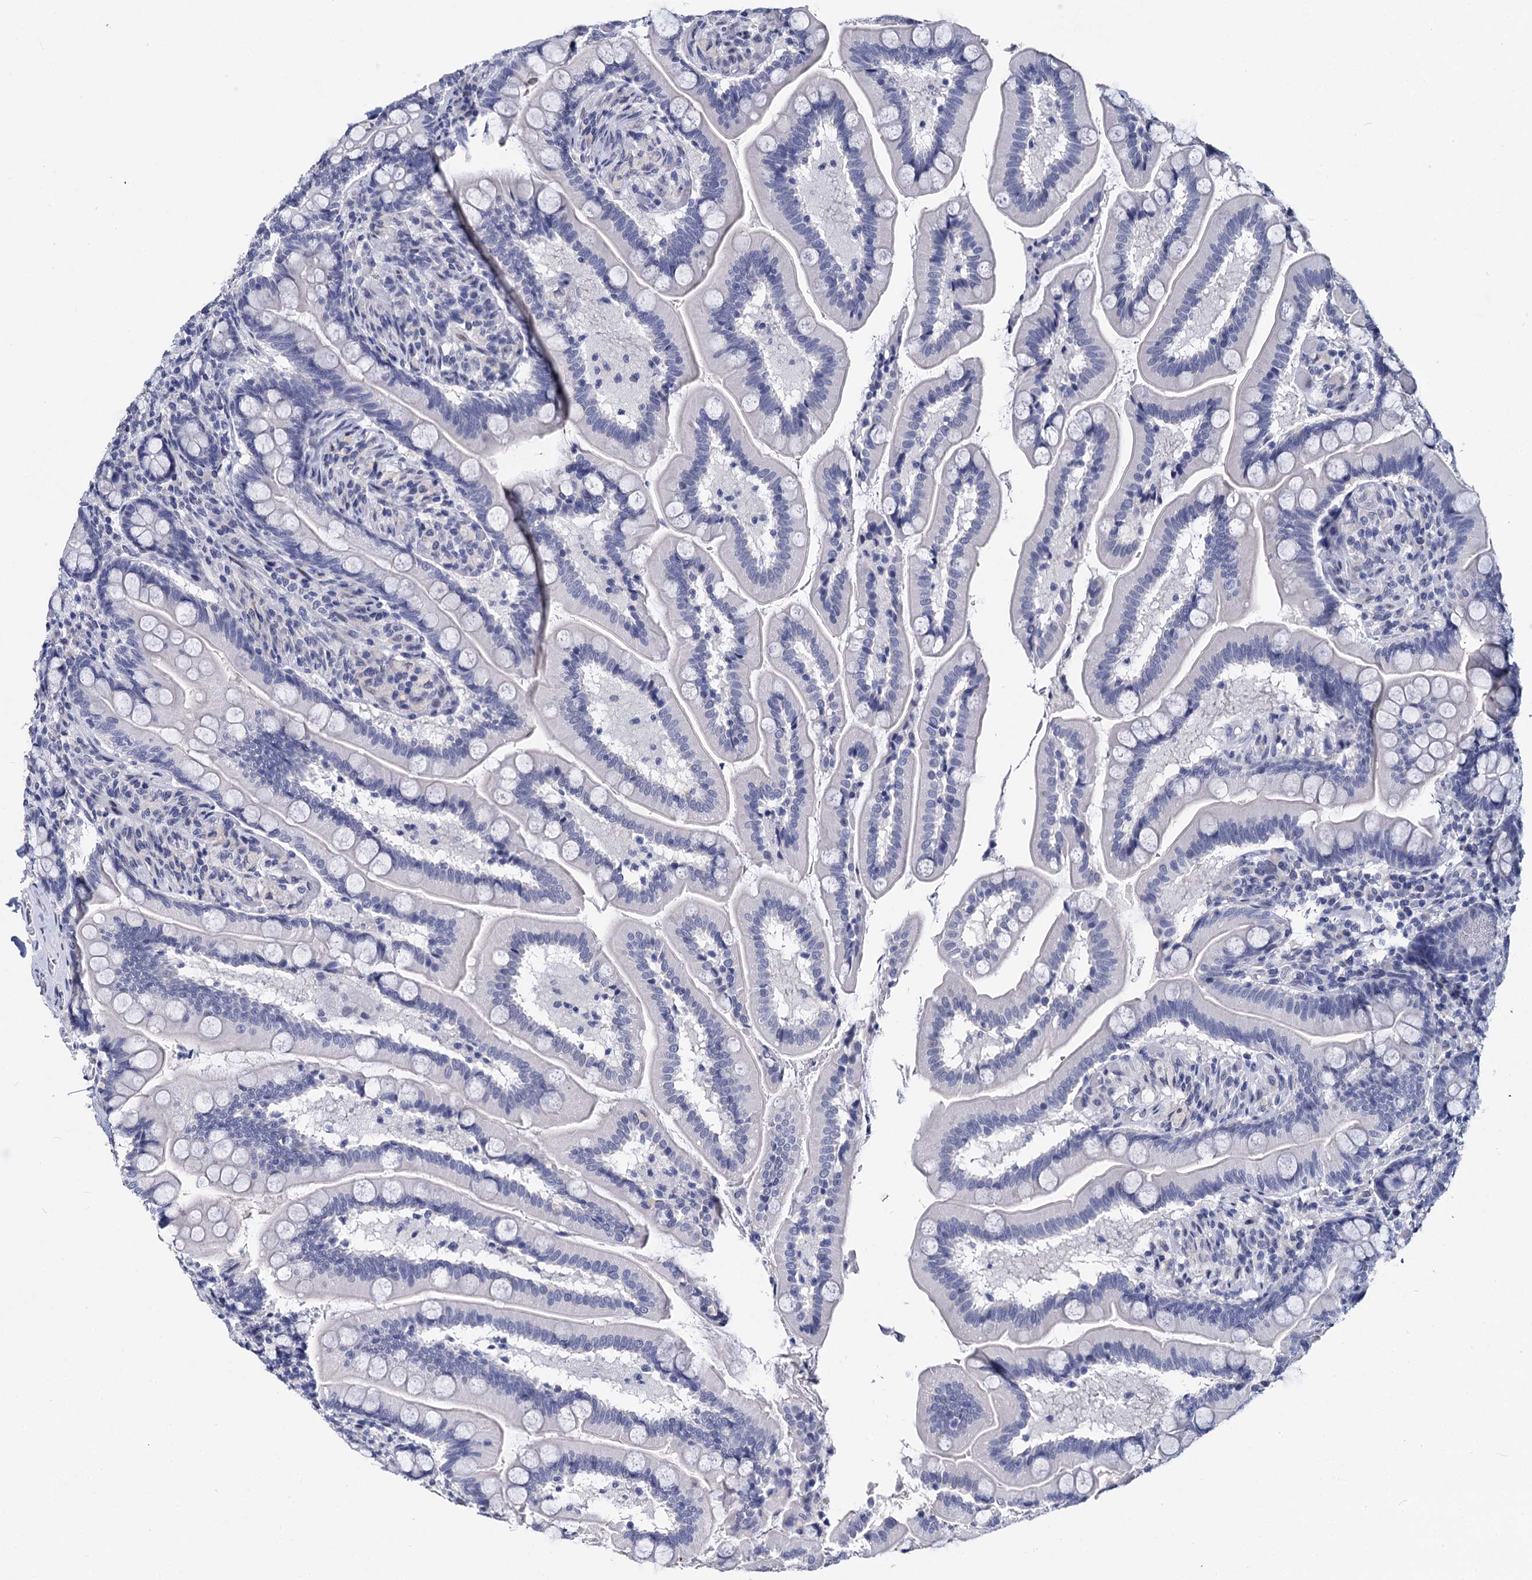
{"staining": {"intensity": "negative", "quantity": "none", "location": "none"}, "tissue": "small intestine", "cell_type": "Glandular cells", "image_type": "normal", "snomed": [{"axis": "morphology", "description": "Normal tissue, NOS"}, {"axis": "topography", "description": "Small intestine"}], "caption": "Glandular cells show no significant protein expression in normal small intestine. Nuclei are stained in blue.", "gene": "MAGEA4", "patient": {"sex": "female", "age": 64}}